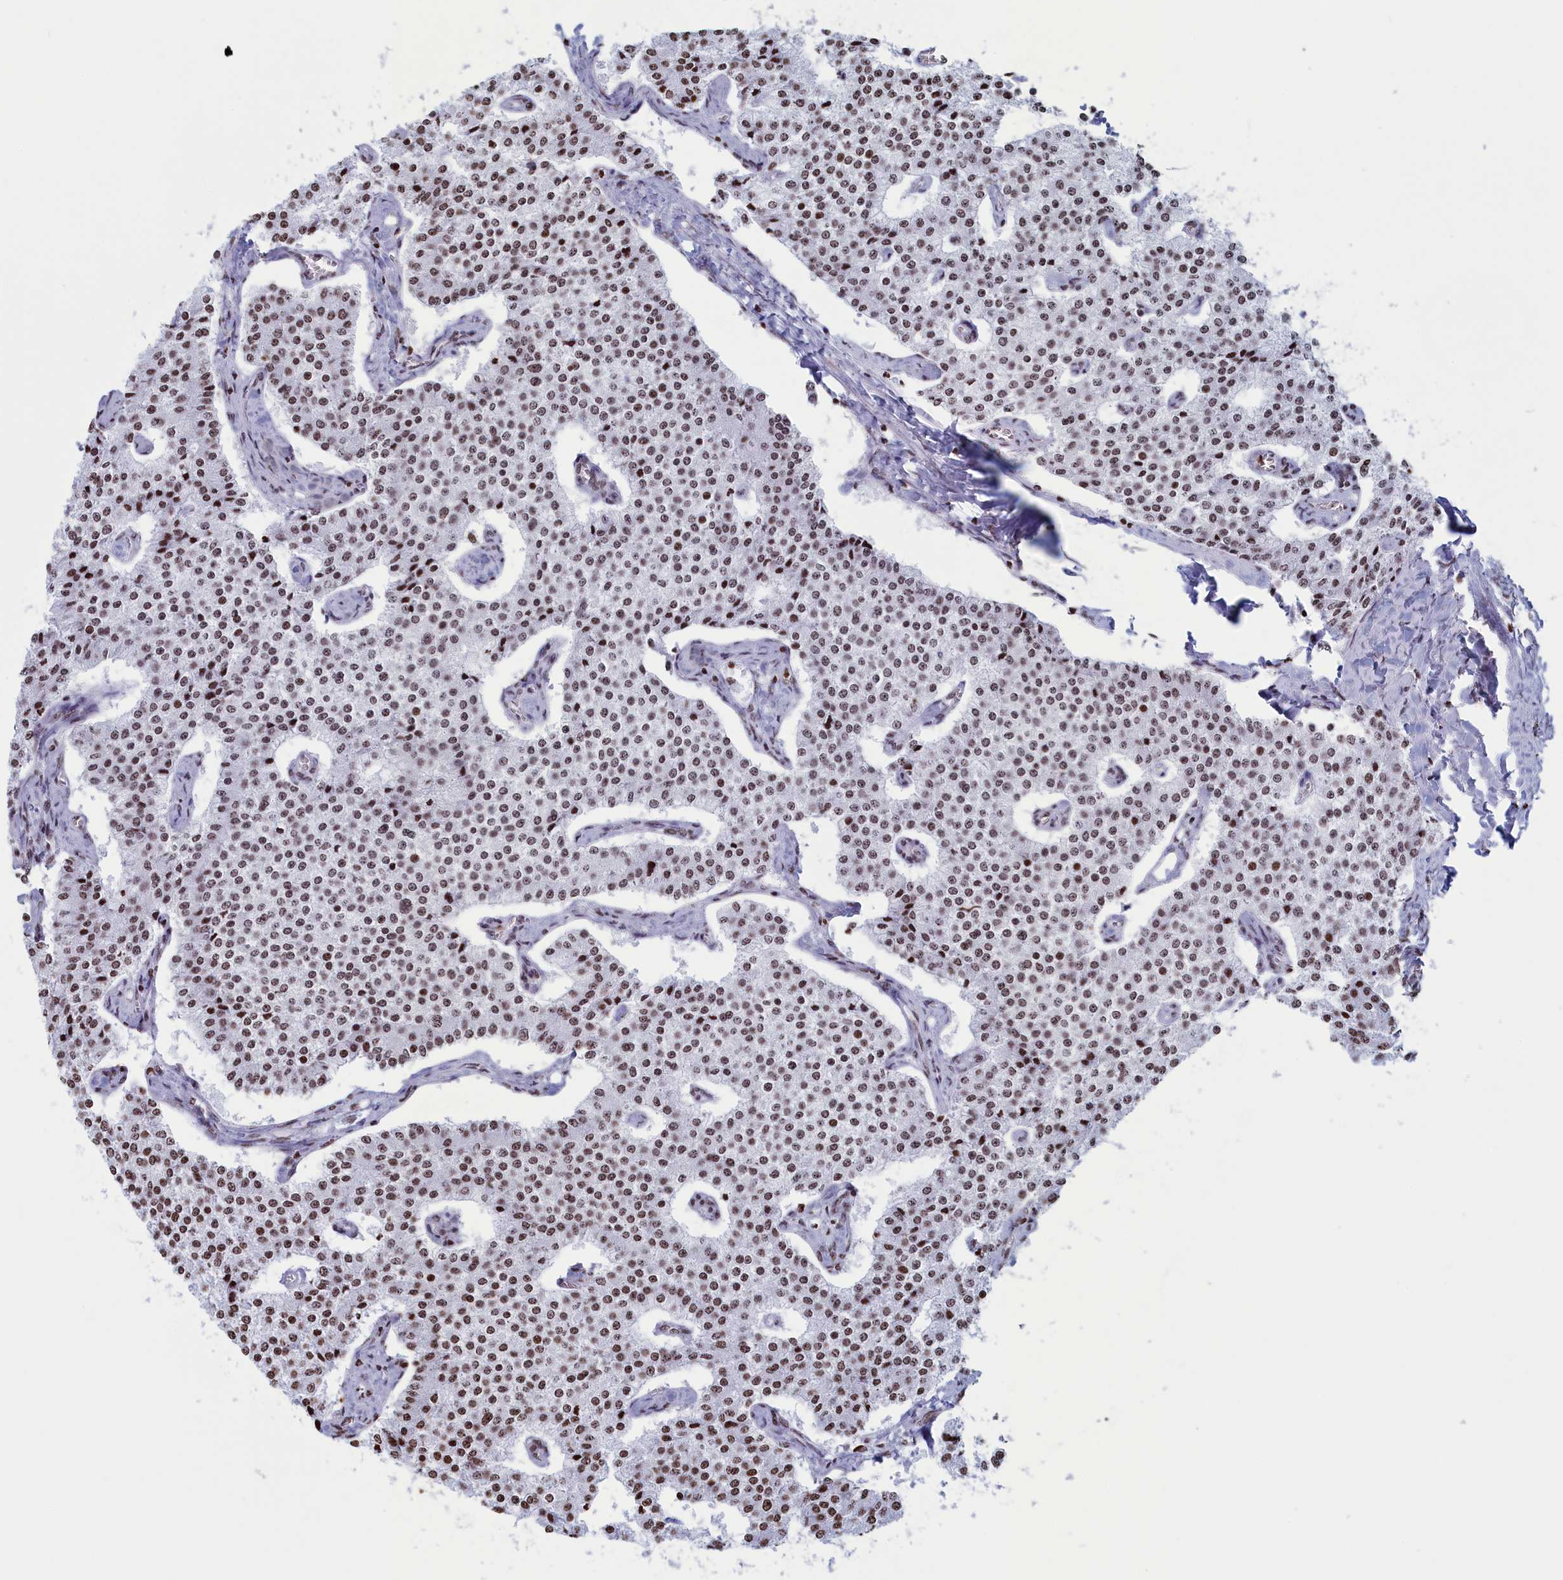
{"staining": {"intensity": "moderate", "quantity": ">75%", "location": "nuclear"}, "tissue": "carcinoid", "cell_type": "Tumor cells", "image_type": "cancer", "snomed": [{"axis": "morphology", "description": "Carcinoid, malignant, NOS"}, {"axis": "topography", "description": "Colon"}], "caption": "Carcinoid stained with a protein marker reveals moderate staining in tumor cells.", "gene": "APOBEC3A", "patient": {"sex": "female", "age": 52}}